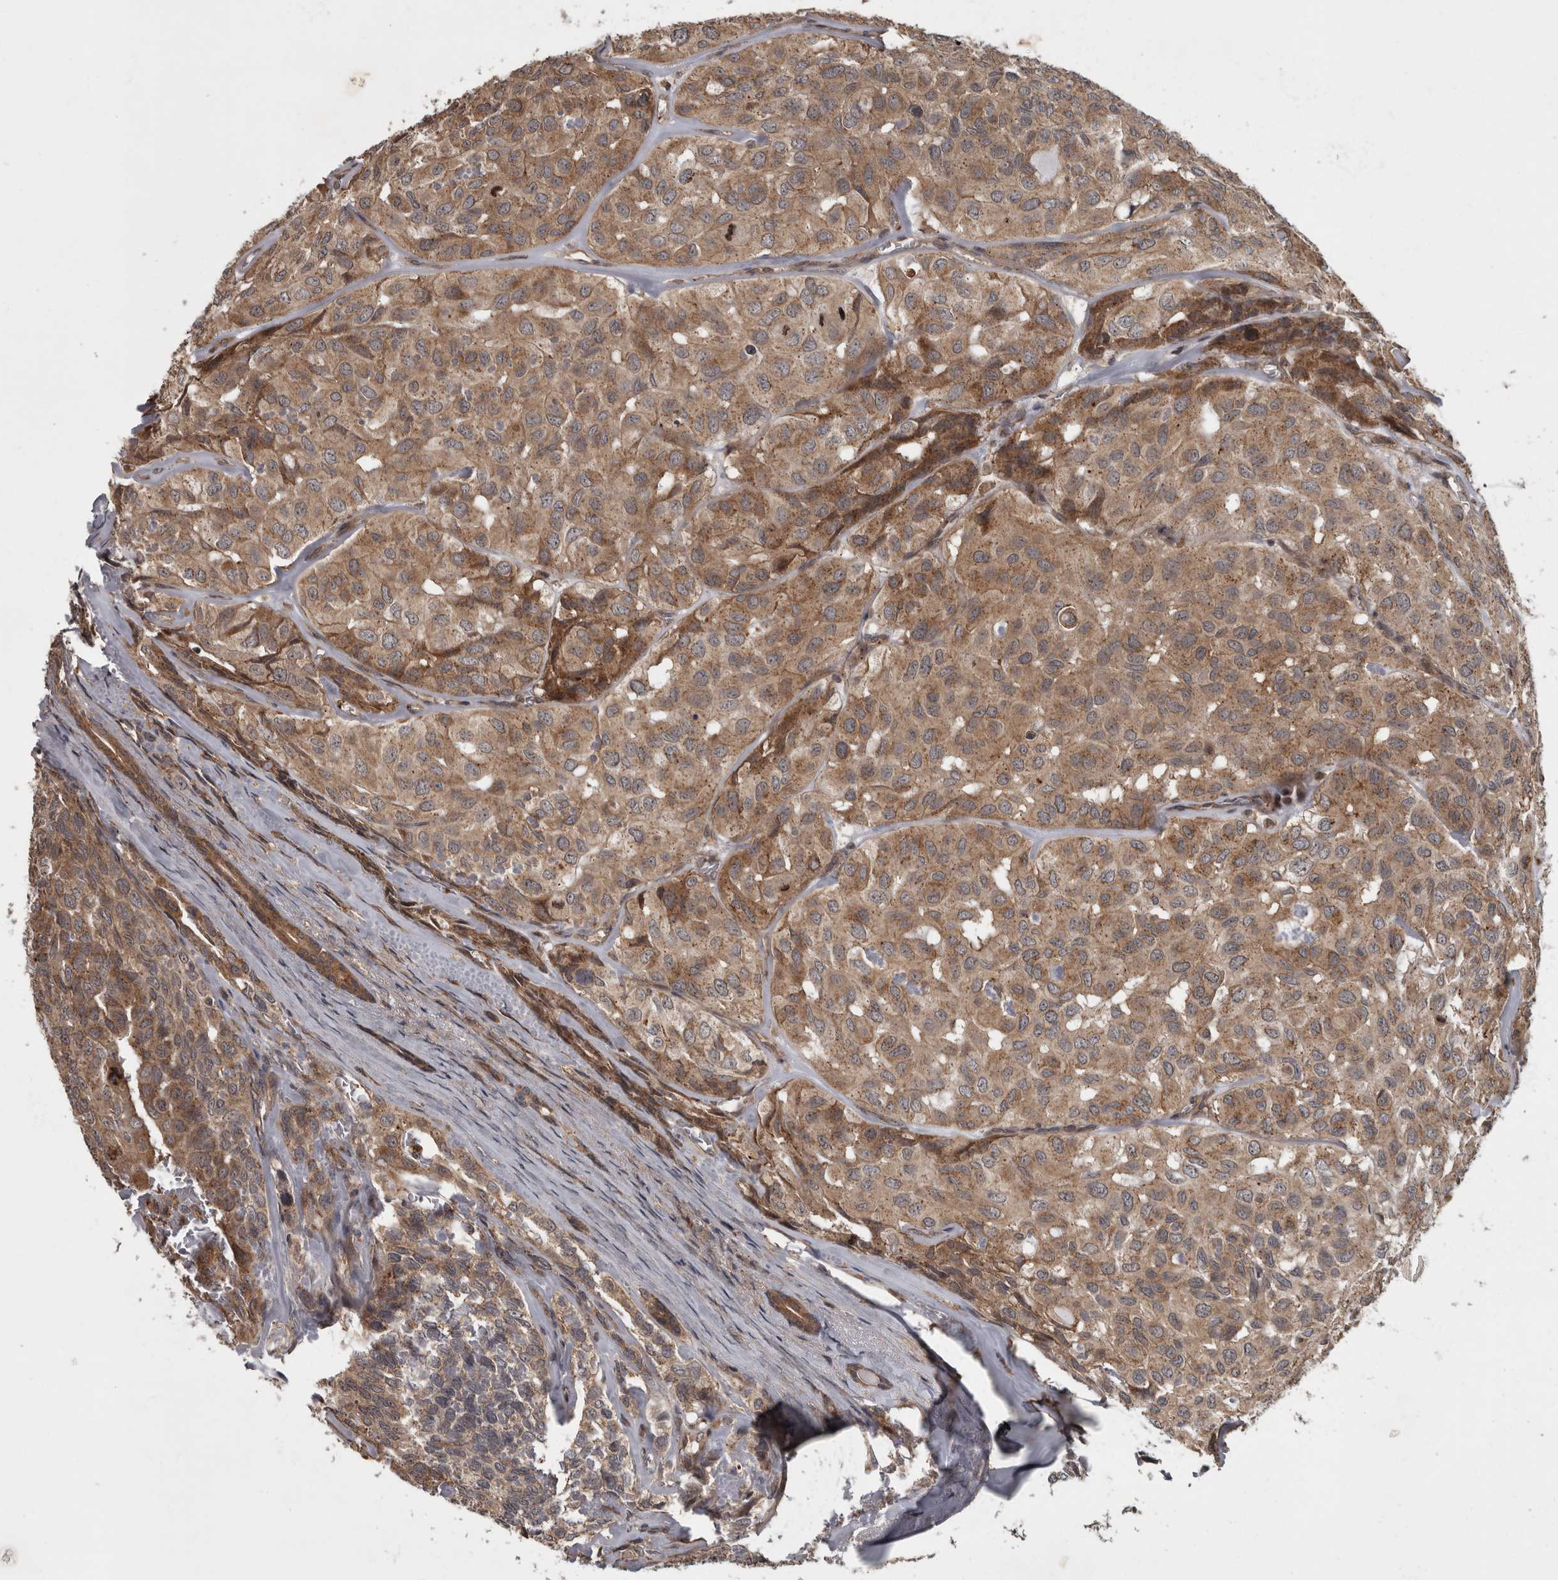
{"staining": {"intensity": "moderate", "quantity": ">75%", "location": "cytoplasmic/membranous"}, "tissue": "head and neck cancer", "cell_type": "Tumor cells", "image_type": "cancer", "snomed": [{"axis": "morphology", "description": "Adenocarcinoma, NOS"}, {"axis": "topography", "description": "Salivary gland, NOS"}, {"axis": "topography", "description": "Head-Neck"}], "caption": "Immunohistochemical staining of human adenocarcinoma (head and neck) shows medium levels of moderate cytoplasmic/membranous protein expression in approximately >75% of tumor cells.", "gene": "VEGFD", "patient": {"sex": "female", "age": 76}}